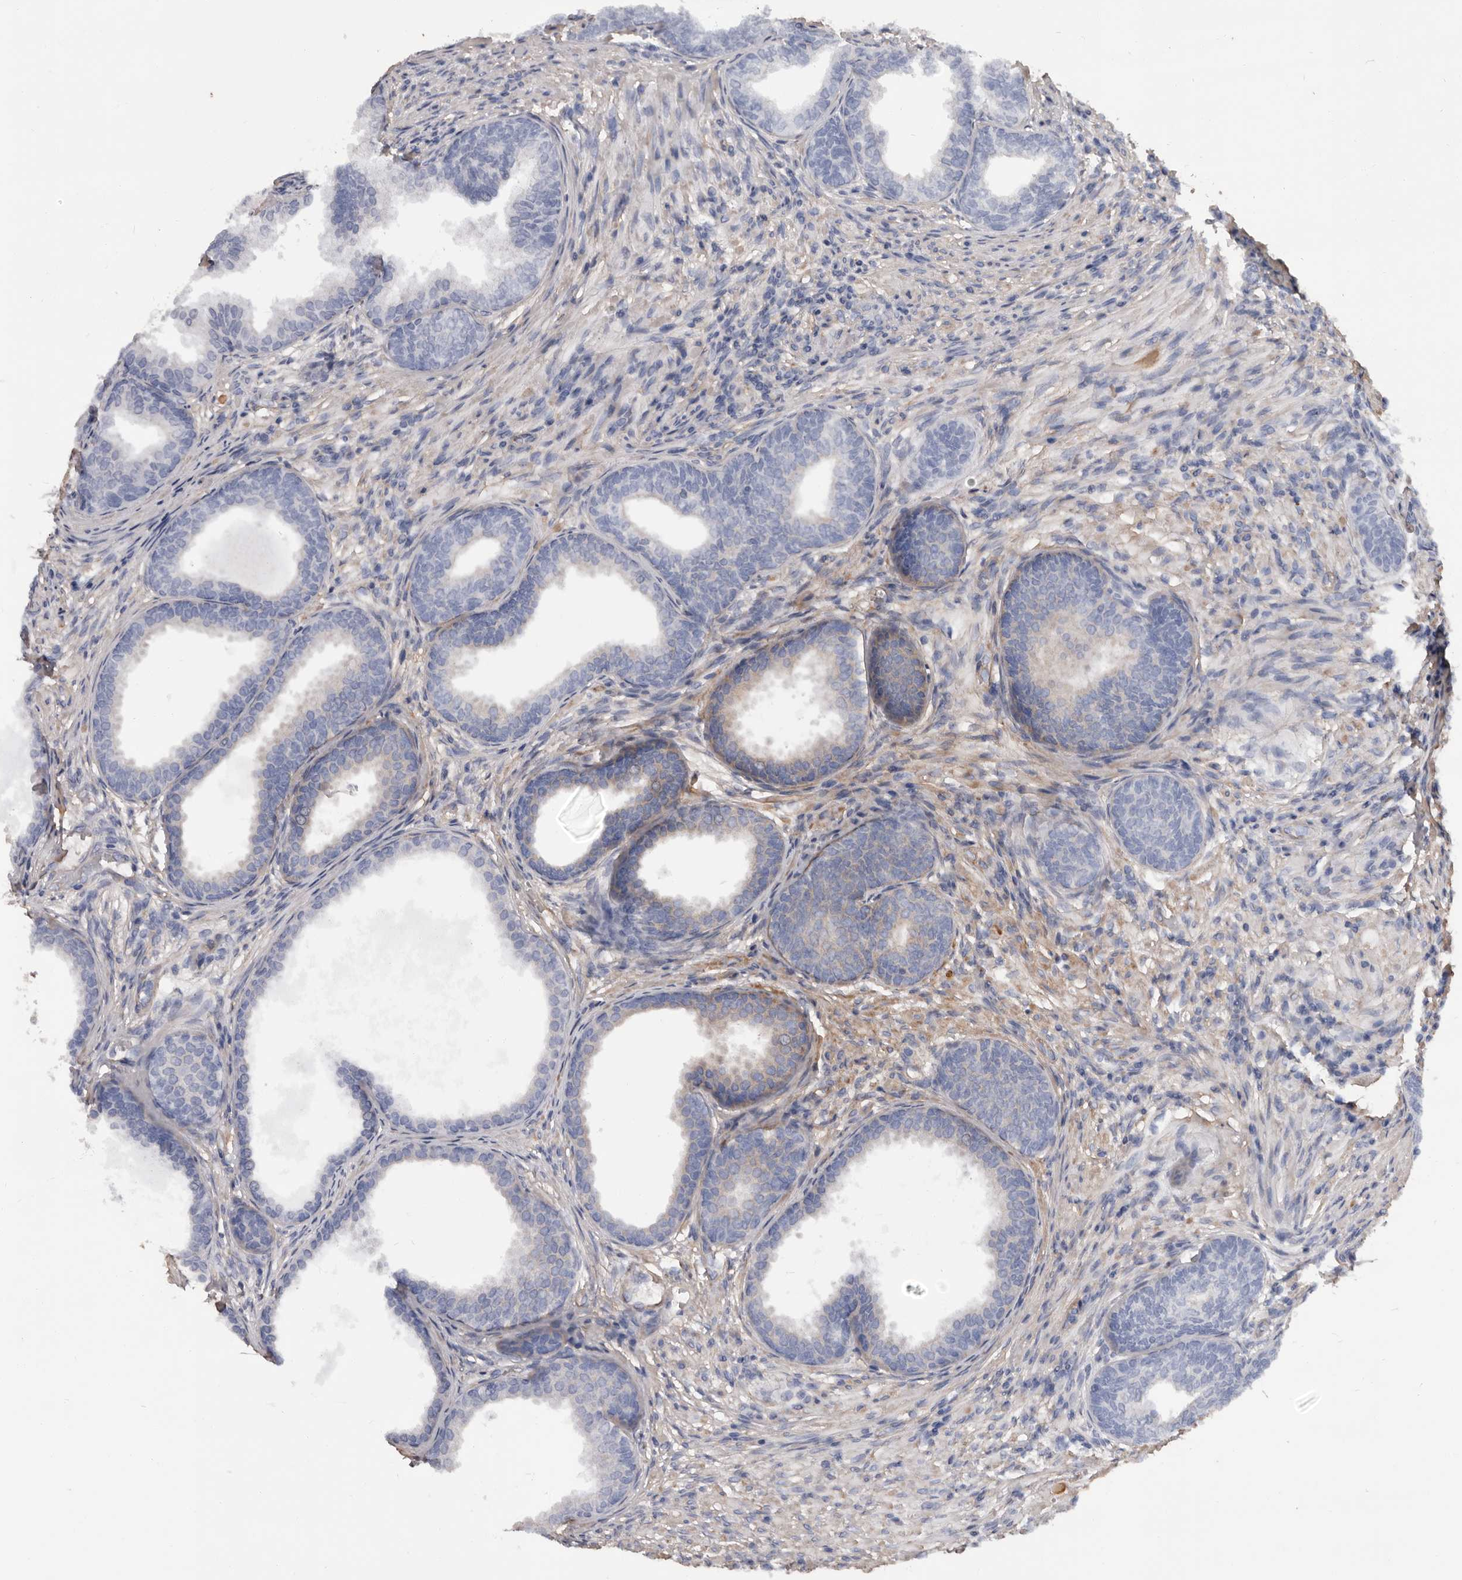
{"staining": {"intensity": "moderate", "quantity": "<25%", "location": "cytoplasmic/membranous"}, "tissue": "prostate", "cell_type": "Glandular cells", "image_type": "normal", "snomed": [{"axis": "morphology", "description": "Normal tissue, NOS"}, {"axis": "topography", "description": "Prostate"}], "caption": "Moderate cytoplasmic/membranous protein expression is seen in about <25% of glandular cells in prostate. The protein of interest is shown in brown color, while the nuclei are stained blue.", "gene": "ADAMTS2", "patient": {"sex": "male", "age": 76}}